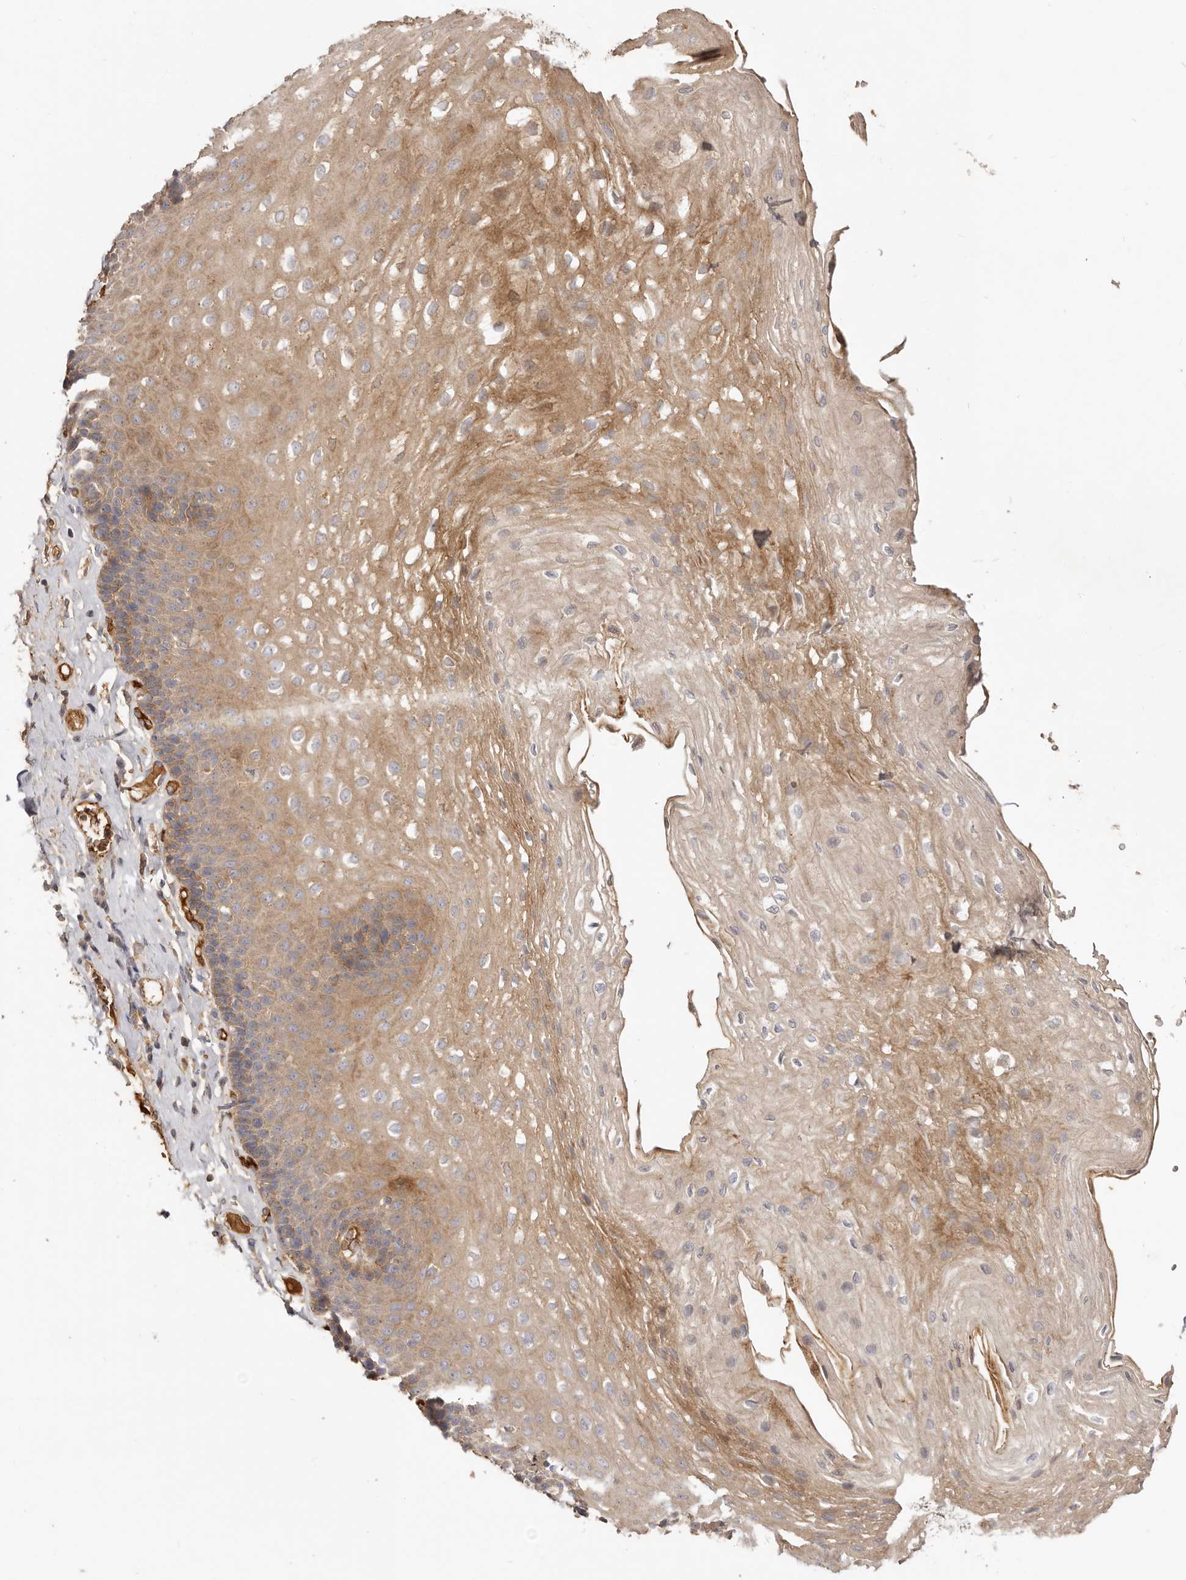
{"staining": {"intensity": "moderate", "quantity": ">75%", "location": "cytoplasmic/membranous"}, "tissue": "esophagus", "cell_type": "Squamous epithelial cells", "image_type": "normal", "snomed": [{"axis": "morphology", "description": "Normal tissue, NOS"}, {"axis": "topography", "description": "Esophagus"}], "caption": "Benign esophagus was stained to show a protein in brown. There is medium levels of moderate cytoplasmic/membranous positivity in approximately >75% of squamous epithelial cells.", "gene": "ADAMTS9", "patient": {"sex": "female", "age": 66}}